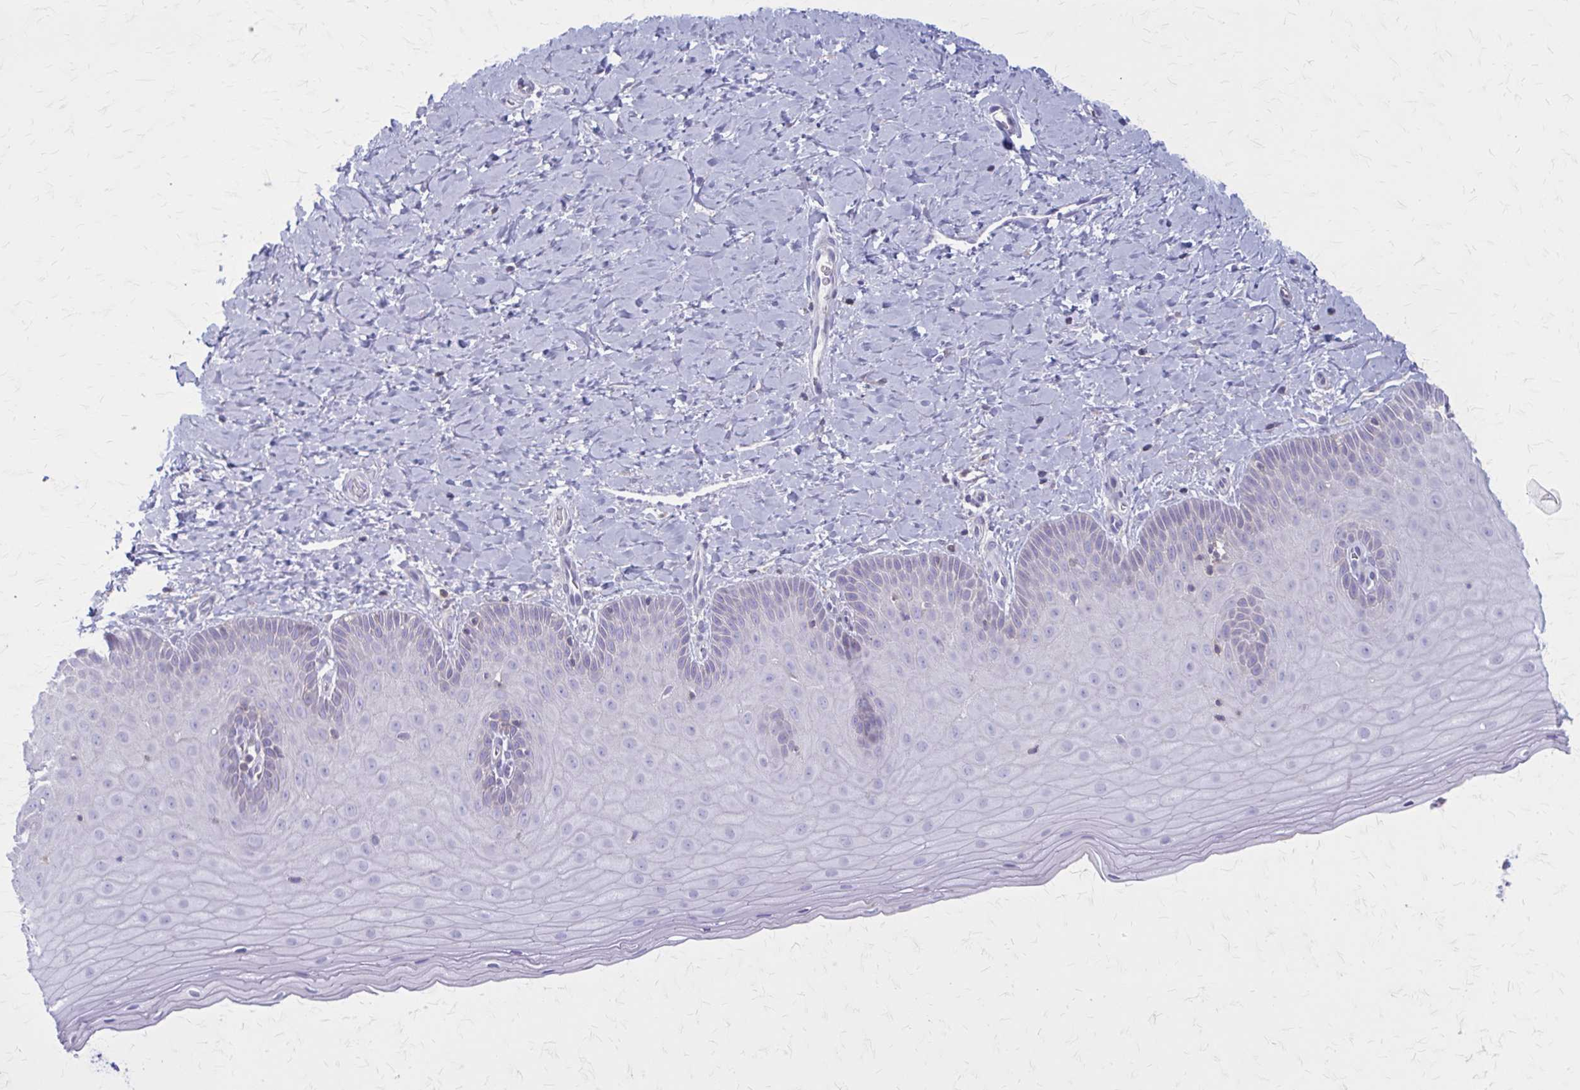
{"staining": {"intensity": "strong", "quantity": "<25%", "location": "cytoplasmic/membranous"}, "tissue": "cervix", "cell_type": "Glandular cells", "image_type": "normal", "snomed": [{"axis": "morphology", "description": "Normal tissue, NOS"}, {"axis": "topography", "description": "Cervix"}], "caption": "IHC of unremarkable human cervix demonstrates medium levels of strong cytoplasmic/membranous expression in about <25% of glandular cells. (DAB (3,3'-diaminobenzidine) IHC with brightfield microscopy, high magnification).", "gene": "PITPNM1", "patient": {"sex": "female", "age": 37}}